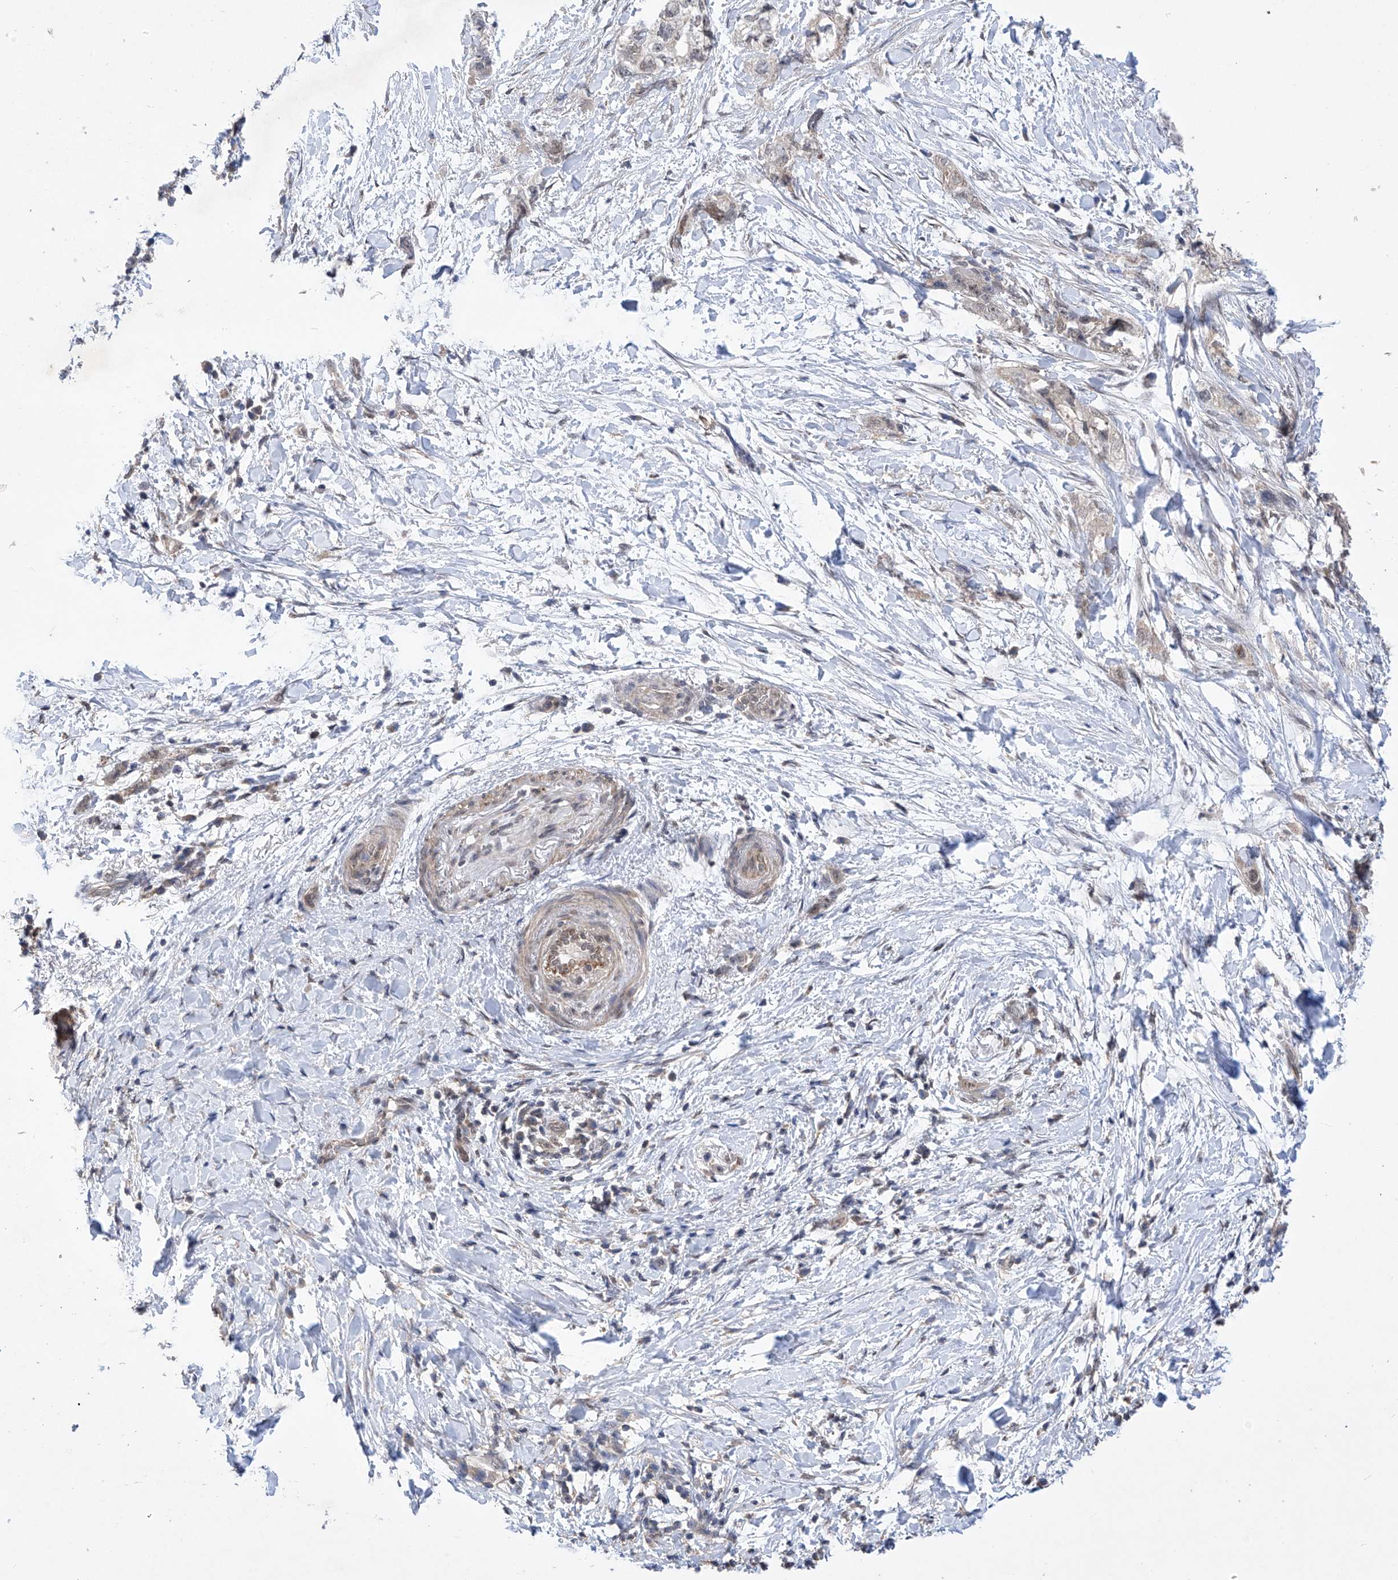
{"staining": {"intensity": "weak", "quantity": "<25%", "location": "cytoplasmic/membranous"}, "tissue": "pancreatic cancer", "cell_type": "Tumor cells", "image_type": "cancer", "snomed": [{"axis": "morphology", "description": "Adenocarcinoma, NOS"}, {"axis": "topography", "description": "Pancreas"}], "caption": "Immunohistochemical staining of pancreatic cancer (adenocarcinoma) shows no significant positivity in tumor cells.", "gene": "KIFC2", "patient": {"sex": "female", "age": 73}}